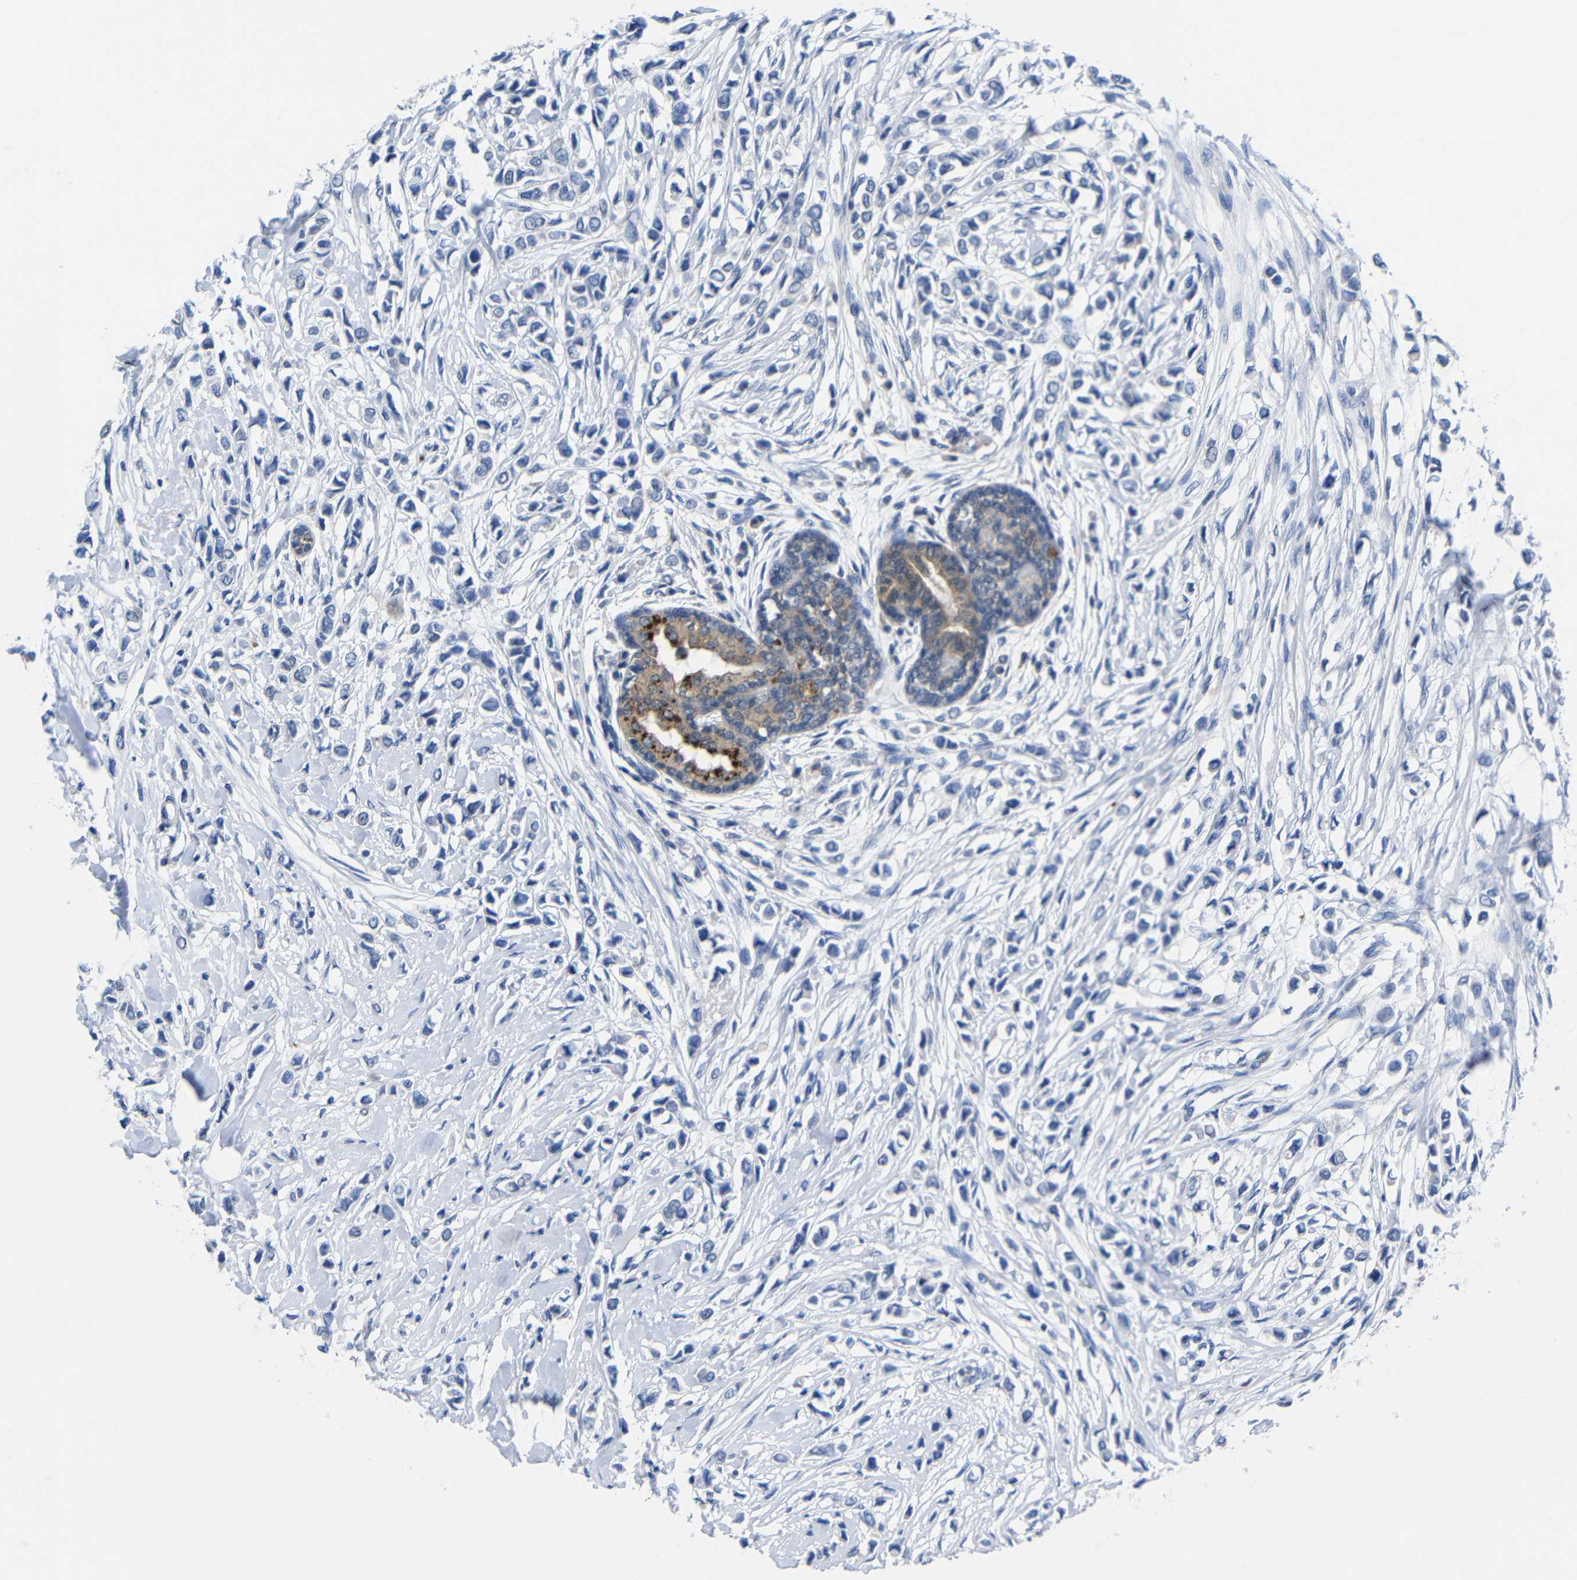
{"staining": {"intensity": "negative", "quantity": "none", "location": "none"}, "tissue": "breast cancer", "cell_type": "Tumor cells", "image_type": "cancer", "snomed": [{"axis": "morphology", "description": "Lobular carcinoma"}, {"axis": "topography", "description": "Breast"}], "caption": "Tumor cells are negative for protein expression in human breast lobular carcinoma.", "gene": "PEBP1", "patient": {"sex": "female", "age": 51}}